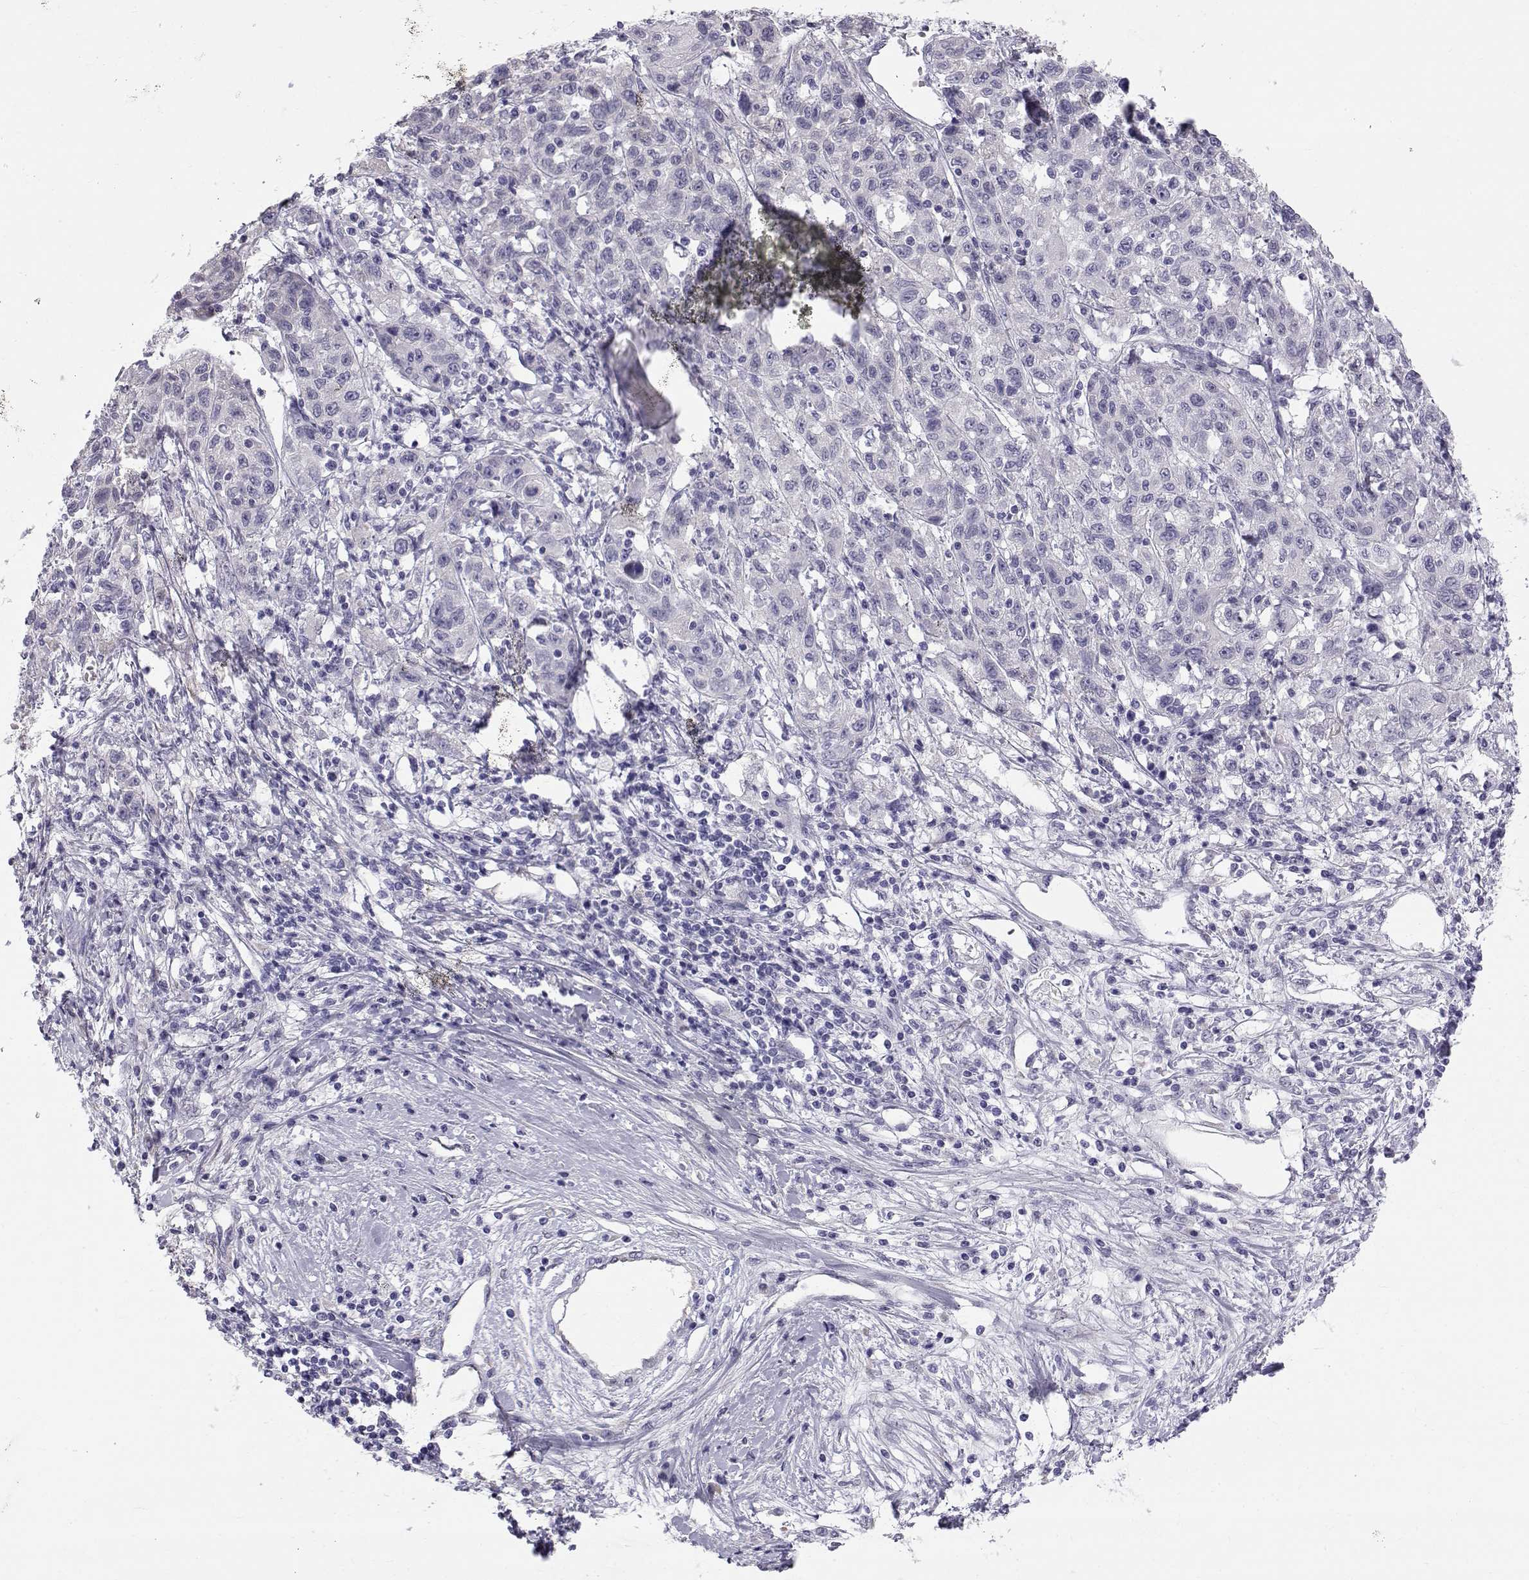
{"staining": {"intensity": "negative", "quantity": "none", "location": "none"}, "tissue": "liver cancer", "cell_type": "Tumor cells", "image_type": "cancer", "snomed": [{"axis": "morphology", "description": "Adenocarcinoma, NOS"}, {"axis": "morphology", "description": "Cholangiocarcinoma"}, {"axis": "topography", "description": "Liver"}], "caption": "This is an immunohistochemistry histopathology image of human liver cancer. There is no positivity in tumor cells.", "gene": "RNASE12", "patient": {"sex": "male", "age": 64}}